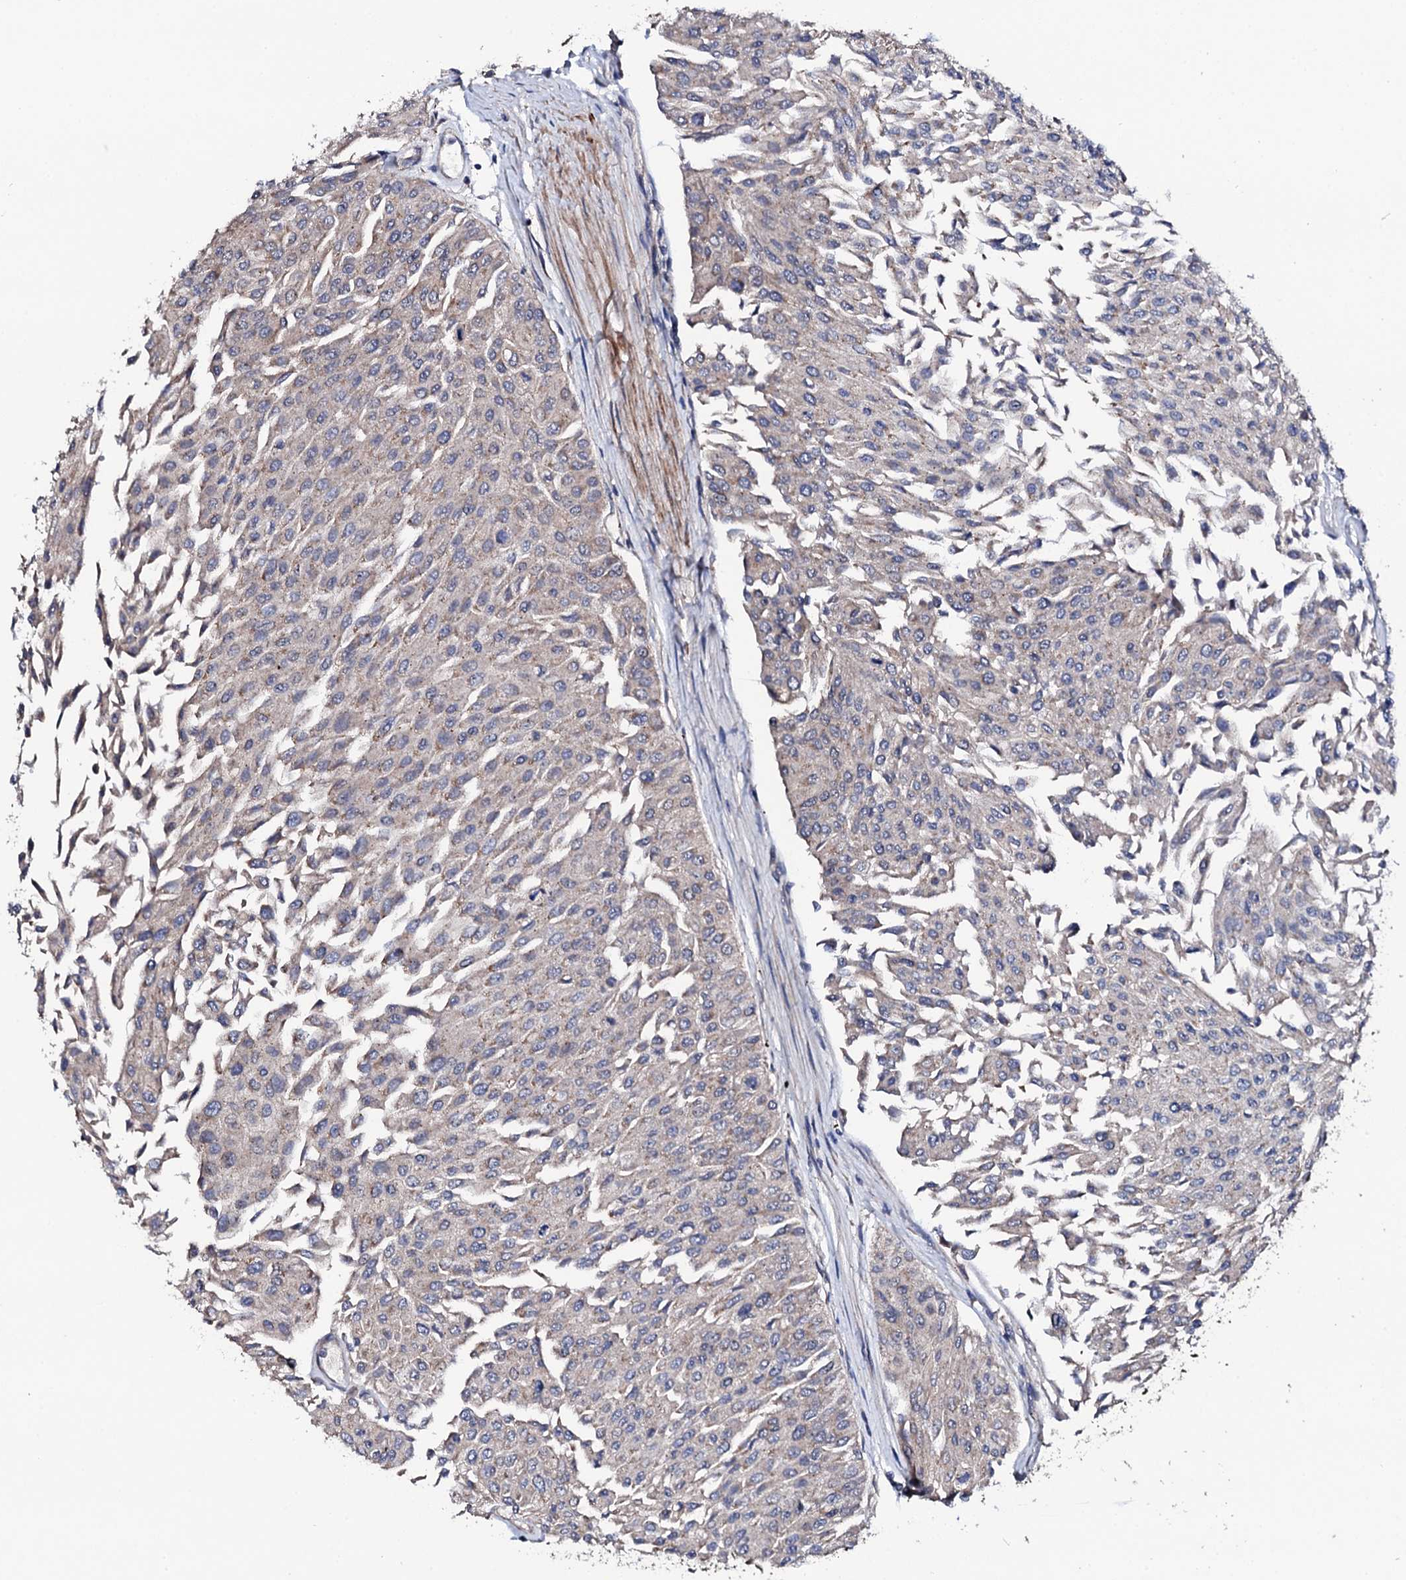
{"staining": {"intensity": "weak", "quantity": "<25%", "location": "cytoplasmic/membranous"}, "tissue": "urothelial cancer", "cell_type": "Tumor cells", "image_type": "cancer", "snomed": [{"axis": "morphology", "description": "Urothelial carcinoma, Low grade"}, {"axis": "topography", "description": "Urinary bladder"}], "caption": "Urothelial carcinoma (low-grade) stained for a protein using immunohistochemistry displays no expression tumor cells.", "gene": "IP6K1", "patient": {"sex": "male", "age": 67}}